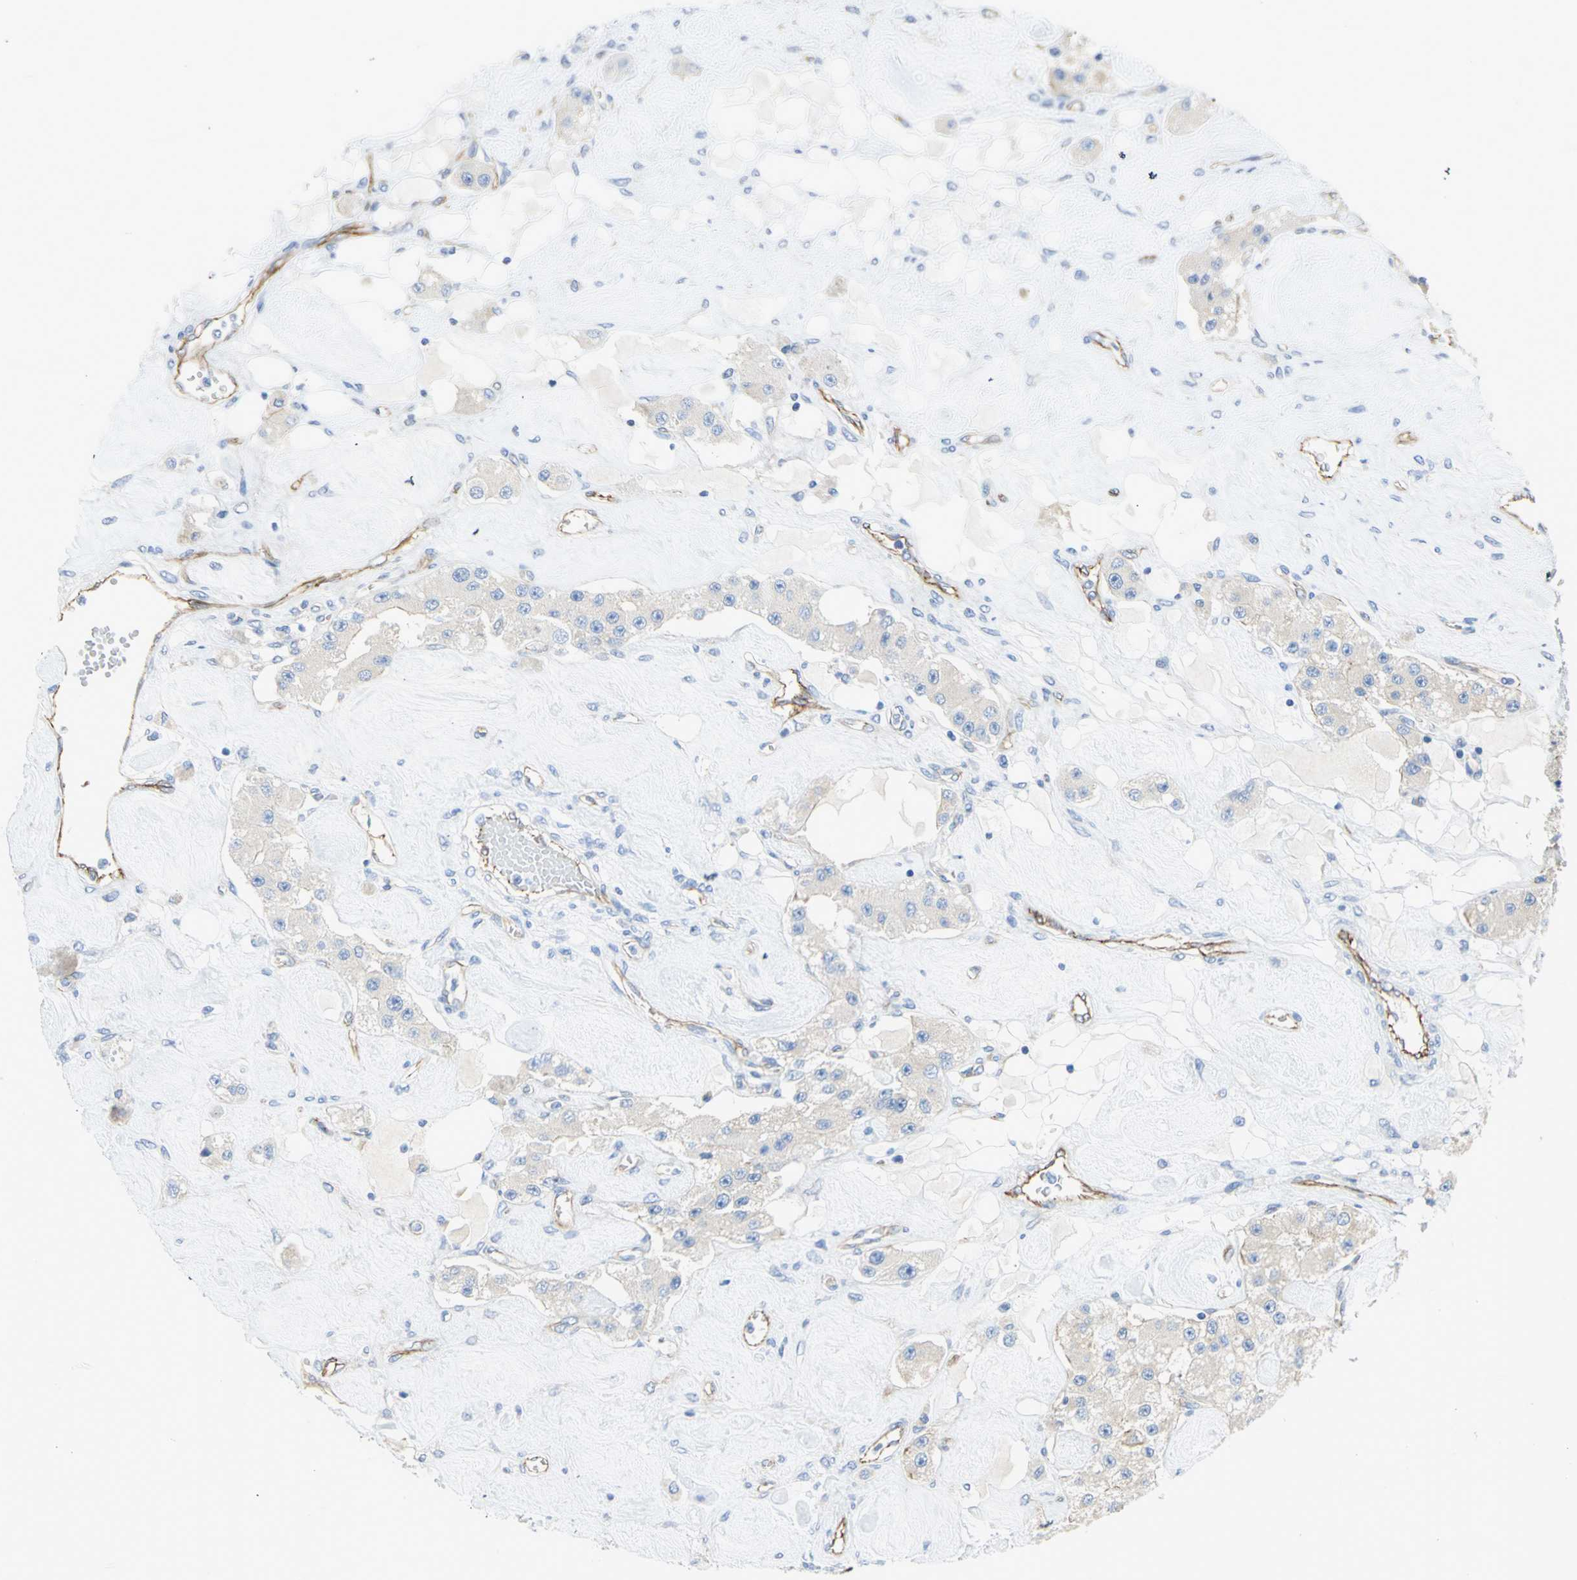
{"staining": {"intensity": "negative", "quantity": "none", "location": "none"}, "tissue": "carcinoid", "cell_type": "Tumor cells", "image_type": "cancer", "snomed": [{"axis": "morphology", "description": "Carcinoid, malignant, NOS"}, {"axis": "topography", "description": "Pancreas"}], "caption": "Protein analysis of carcinoid shows no significant positivity in tumor cells.", "gene": "FLNB", "patient": {"sex": "male", "age": 41}}